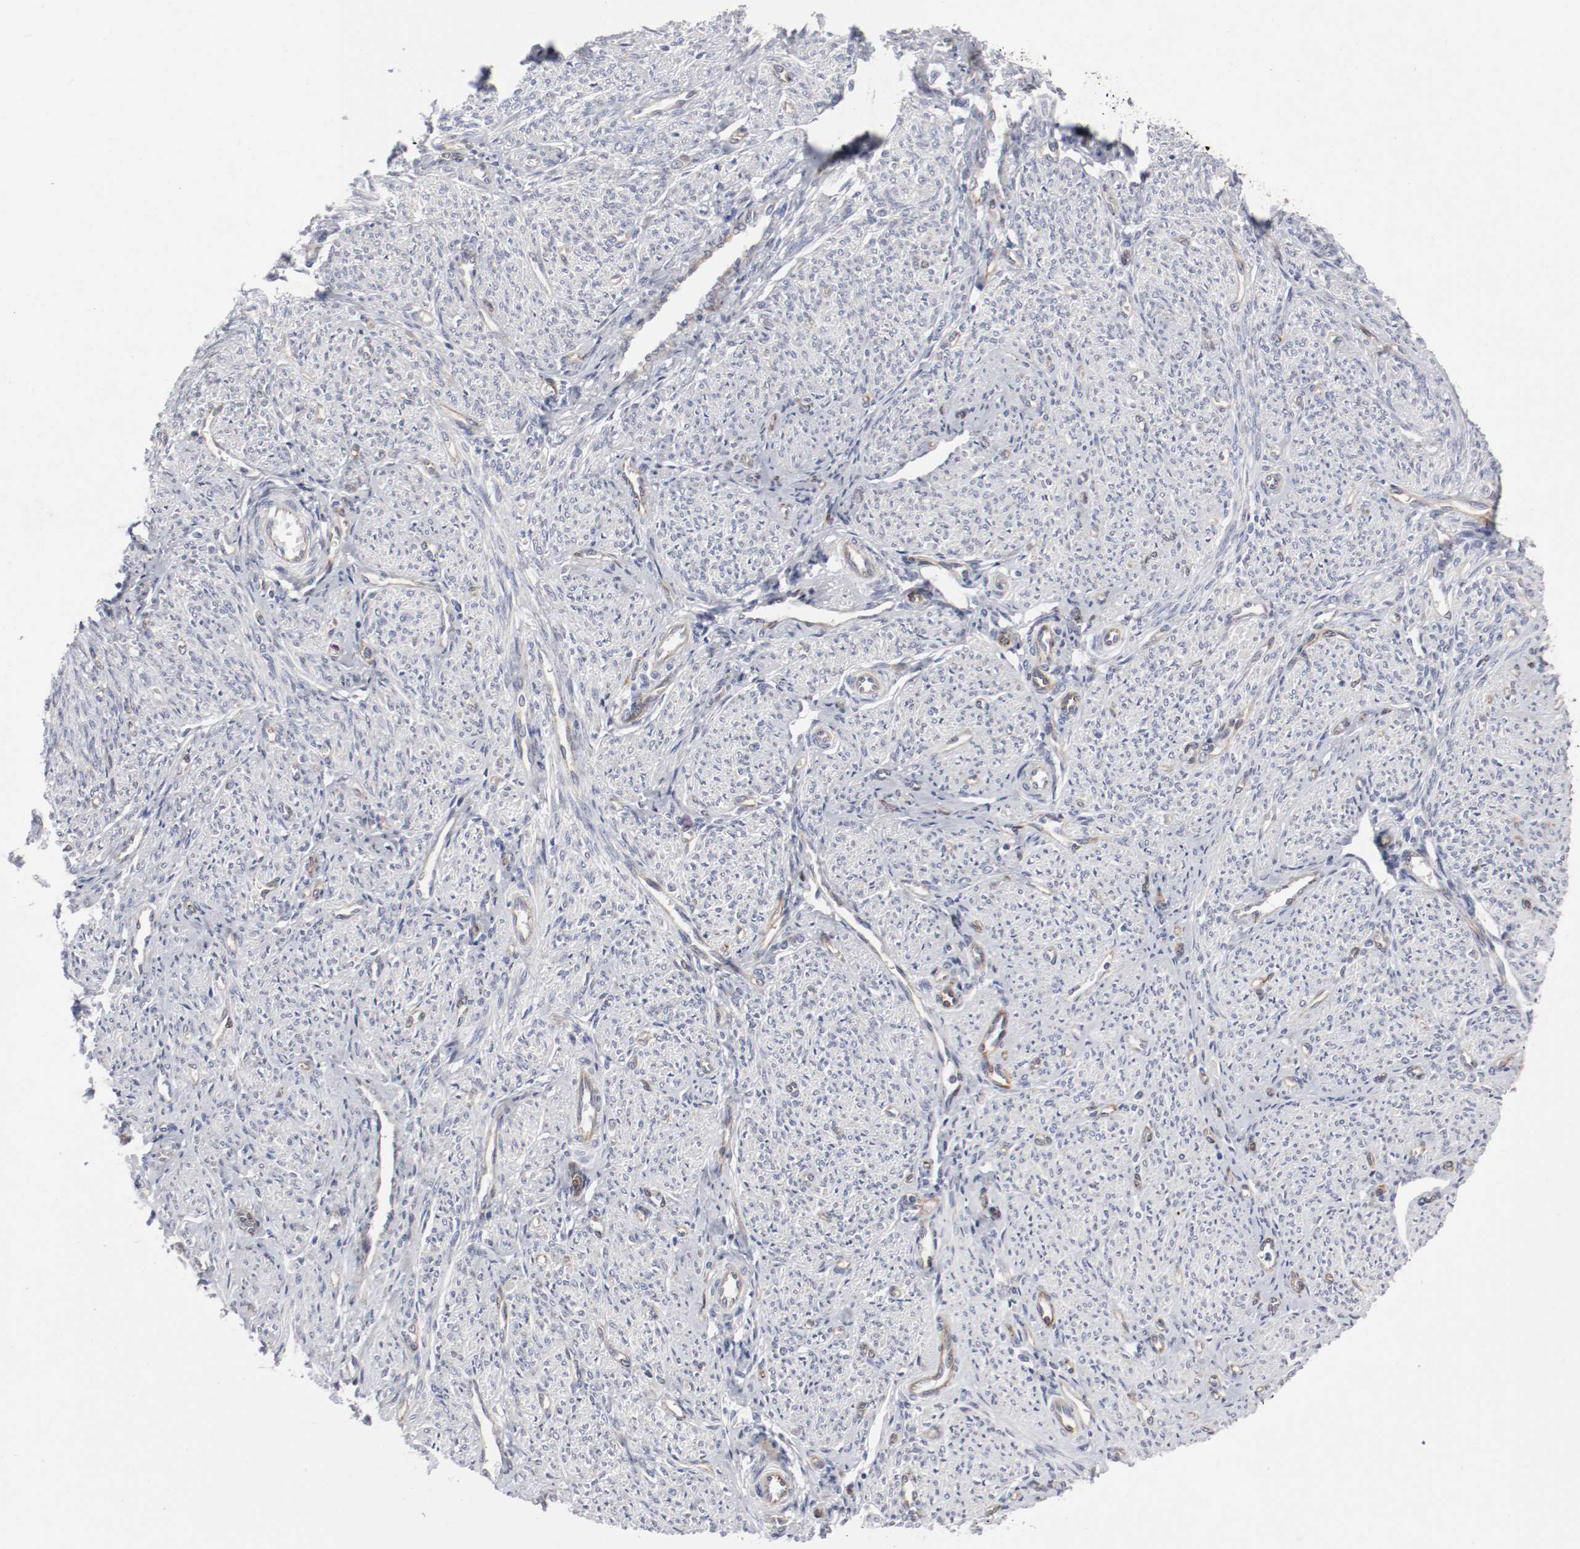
{"staining": {"intensity": "moderate", "quantity": ">75%", "location": "cytoplasmic/membranous"}, "tissue": "smooth muscle", "cell_type": "Smooth muscle cells", "image_type": "normal", "snomed": [{"axis": "morphology", "description": "Normal tissue, NOS"}, {"axis": "topography", "description": "Smooth muscle"}], "caption": "Immunohistochemistry photomicrograph of benign smooth muscle stained for a protein (brown), which exhibits medium levels of moderate cytoplasmic/membranous positivity in about >75% of smooth muscle cells.", "gene": "GIT1", "patient": {"sex": "female", "age": 65}}